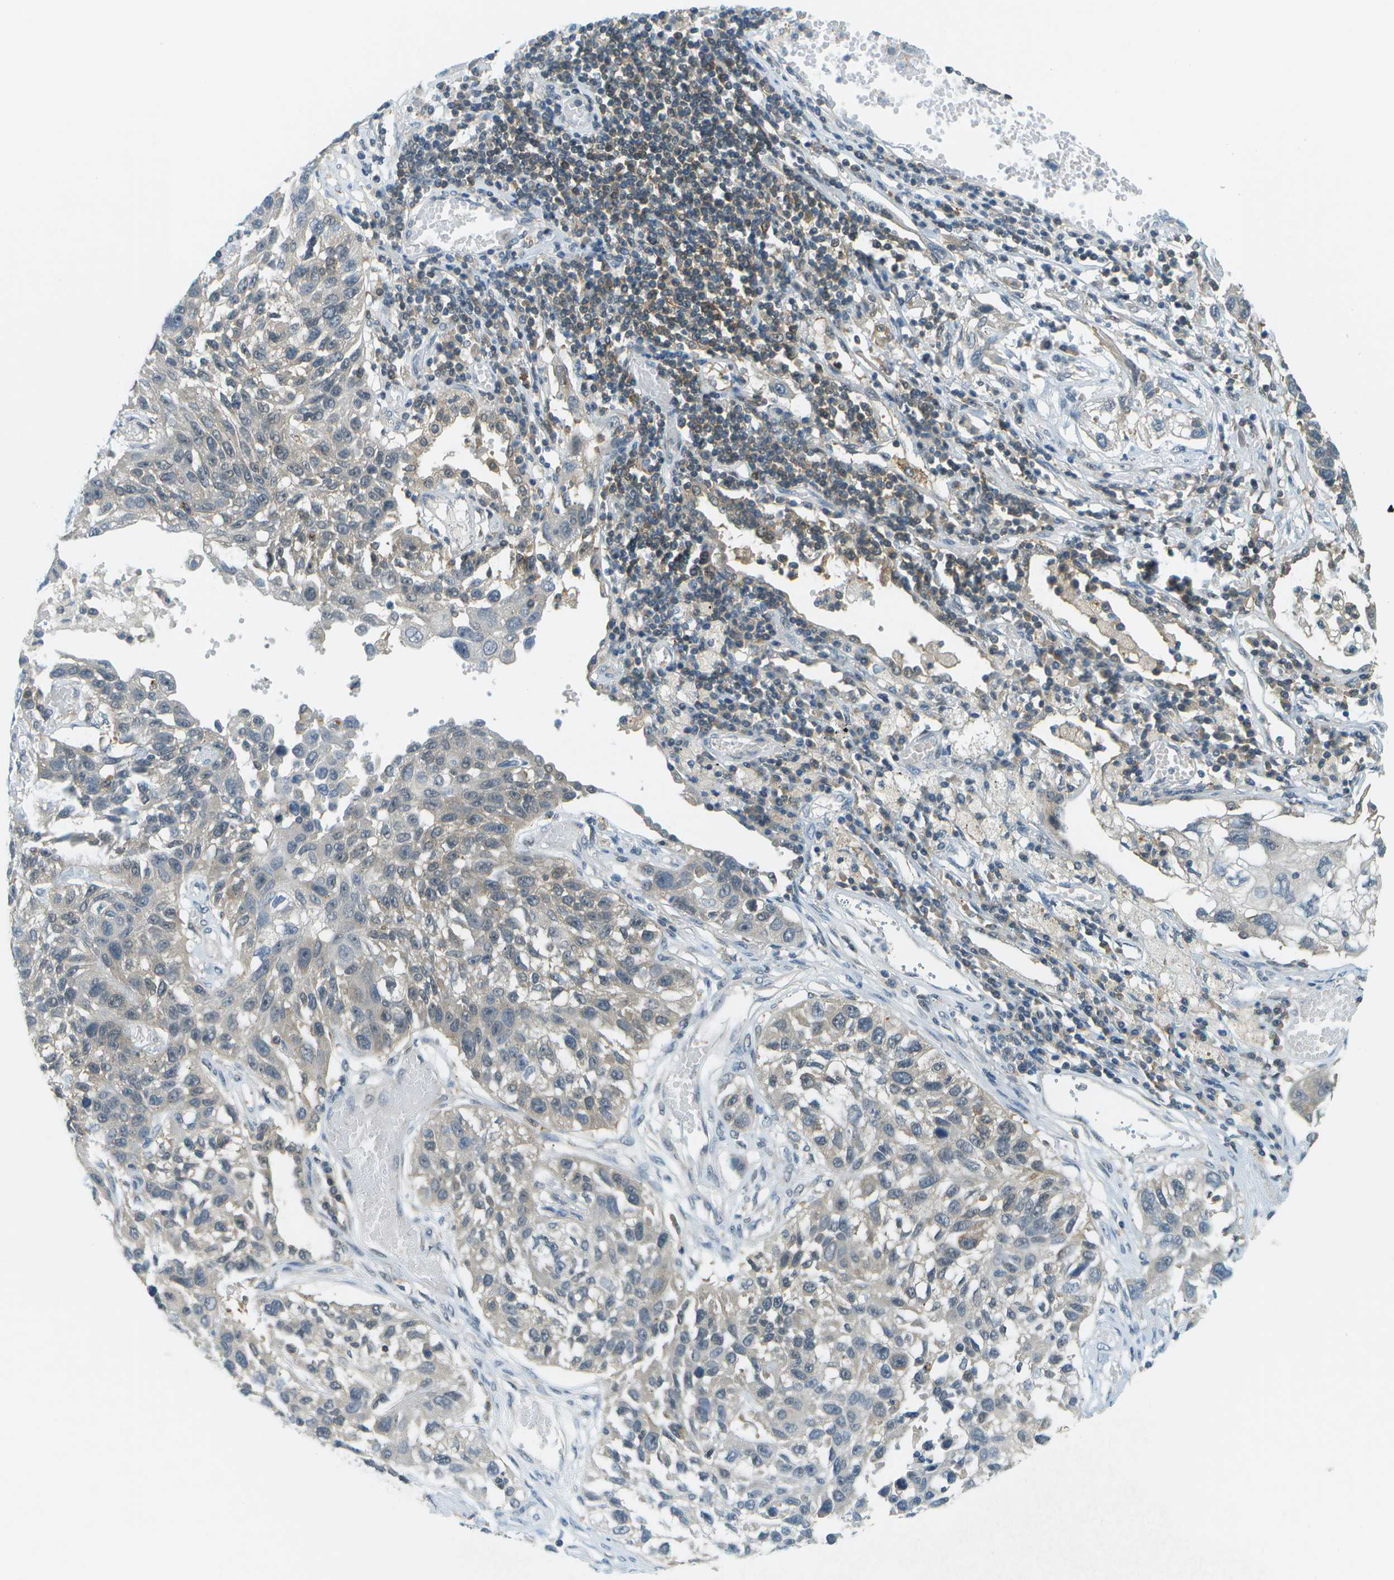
{"staining": {"intensity": "weak", "quantity": "<25%", "location": "cytoplasmic/membranous"}, "tissue": "lung cancer", "cell_type": "Tumor cells", "image_type": "cancer", "snomed": [{"axis": "morphology", "description": "Squamous cell carcinoma, NOS"}, {"axis": "topography", "description": "Lung"}], "caption": "Image shows no protein positivity in tumor cells of lung cancer tissue.", "gene": "CDH23", "patient": {"sex": "male", "age": 71}}